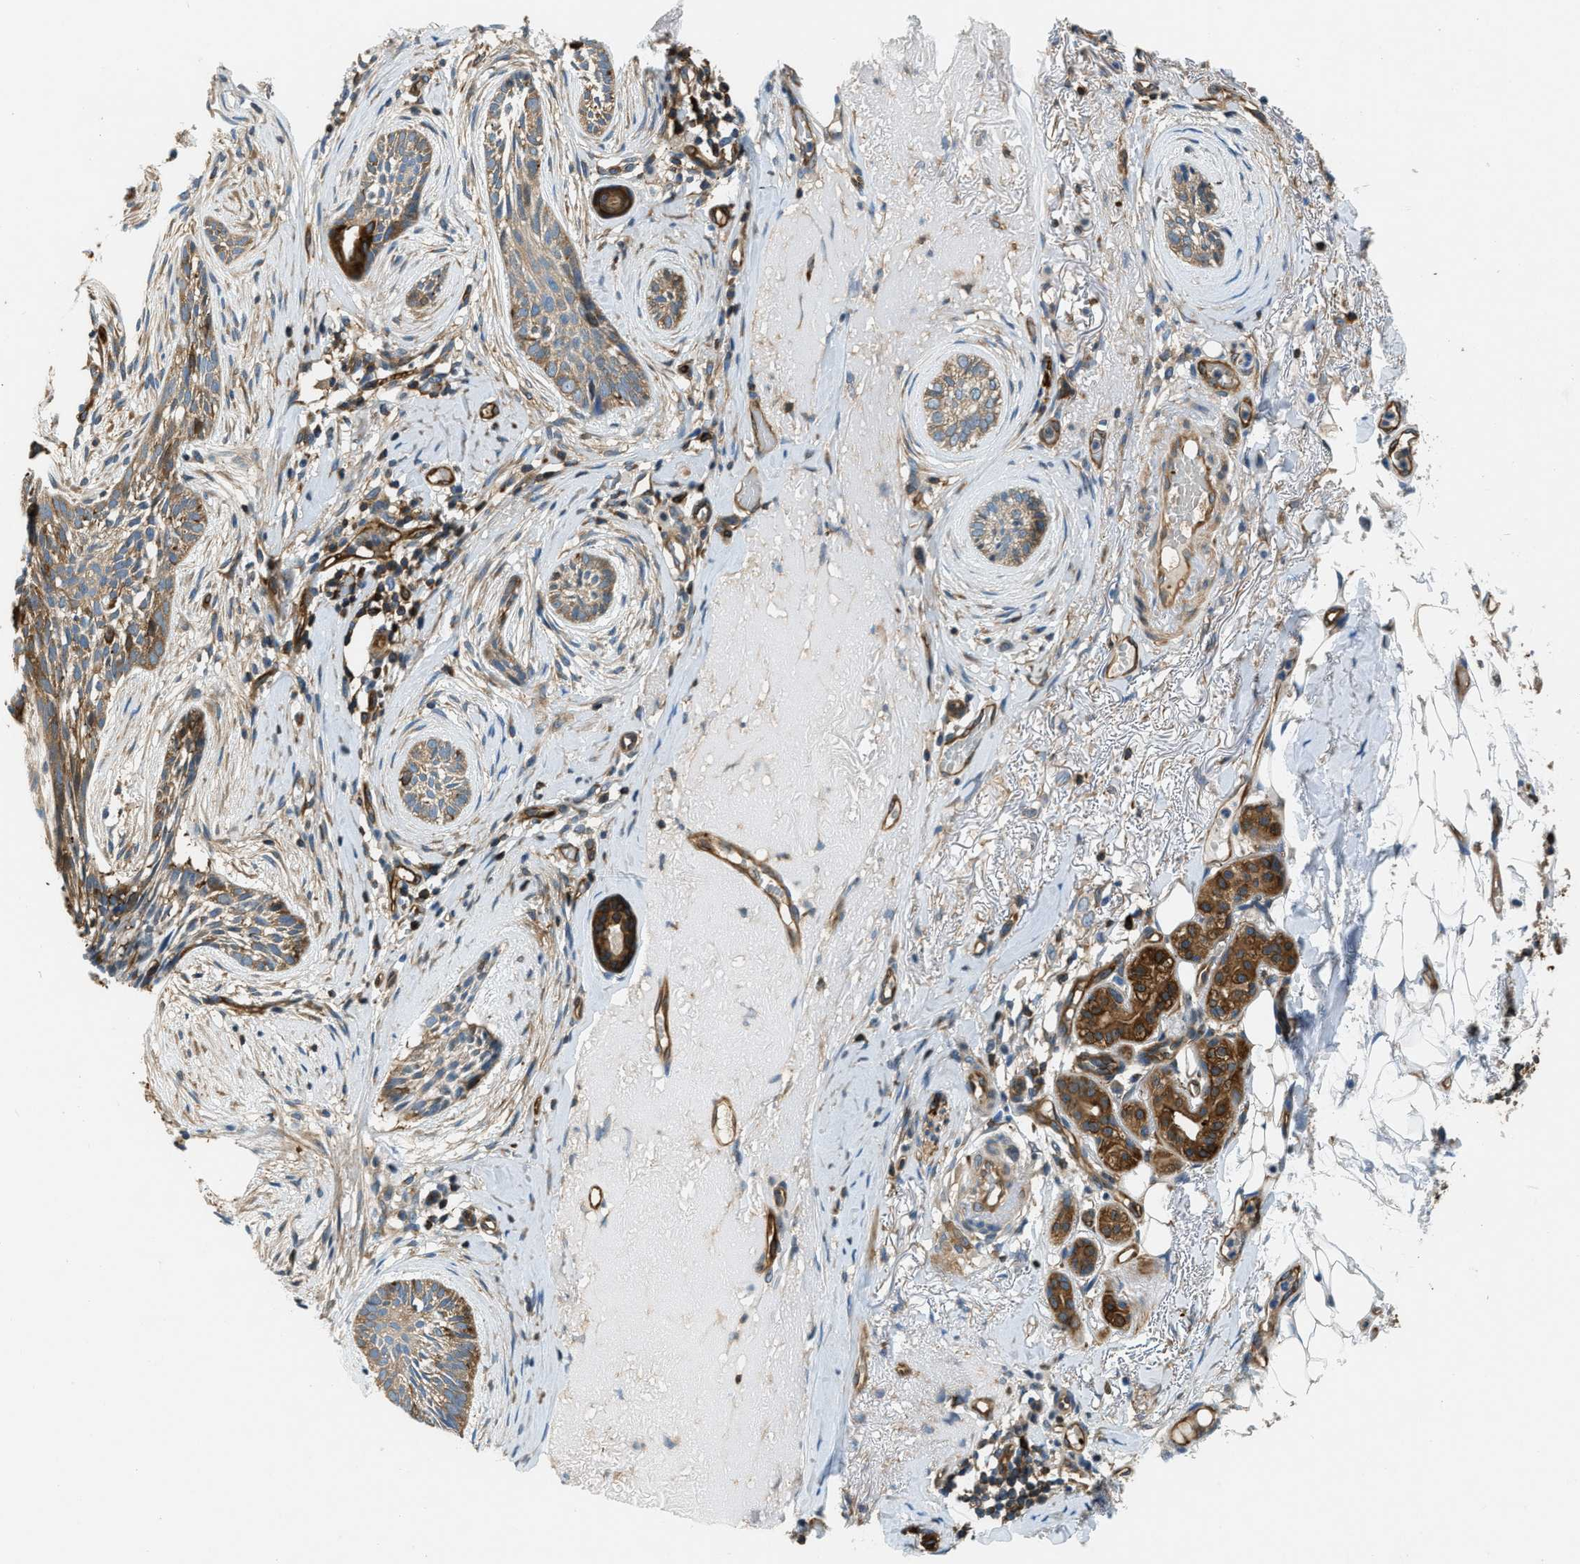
{"staining": {"intensity": "weak", "quantity": ">75%", "location": "cytoplasmic/membranous"}, "tissue": "skin cancer", "cell_type": "Tumor cells", "image_type": "cancer", "snomed": [{"axis": "morphology", "description": "Basal cell carcinoma"}, {"axis": "topography", "description": "Skin"}], "caption": "High-power microscopy captured an immunohistochemistry image of skin cancer, revealing weak cytoplasmic/membranous expression in about >75% of tumor cells. (Stains: DAB (3,3'-diaminobenzidine) in brown, nuclei in blue, Microscopy: brightfield microscopy at high magnification).", "gene": "PFKP", "patient": {"sex": "female", "age": 88}}